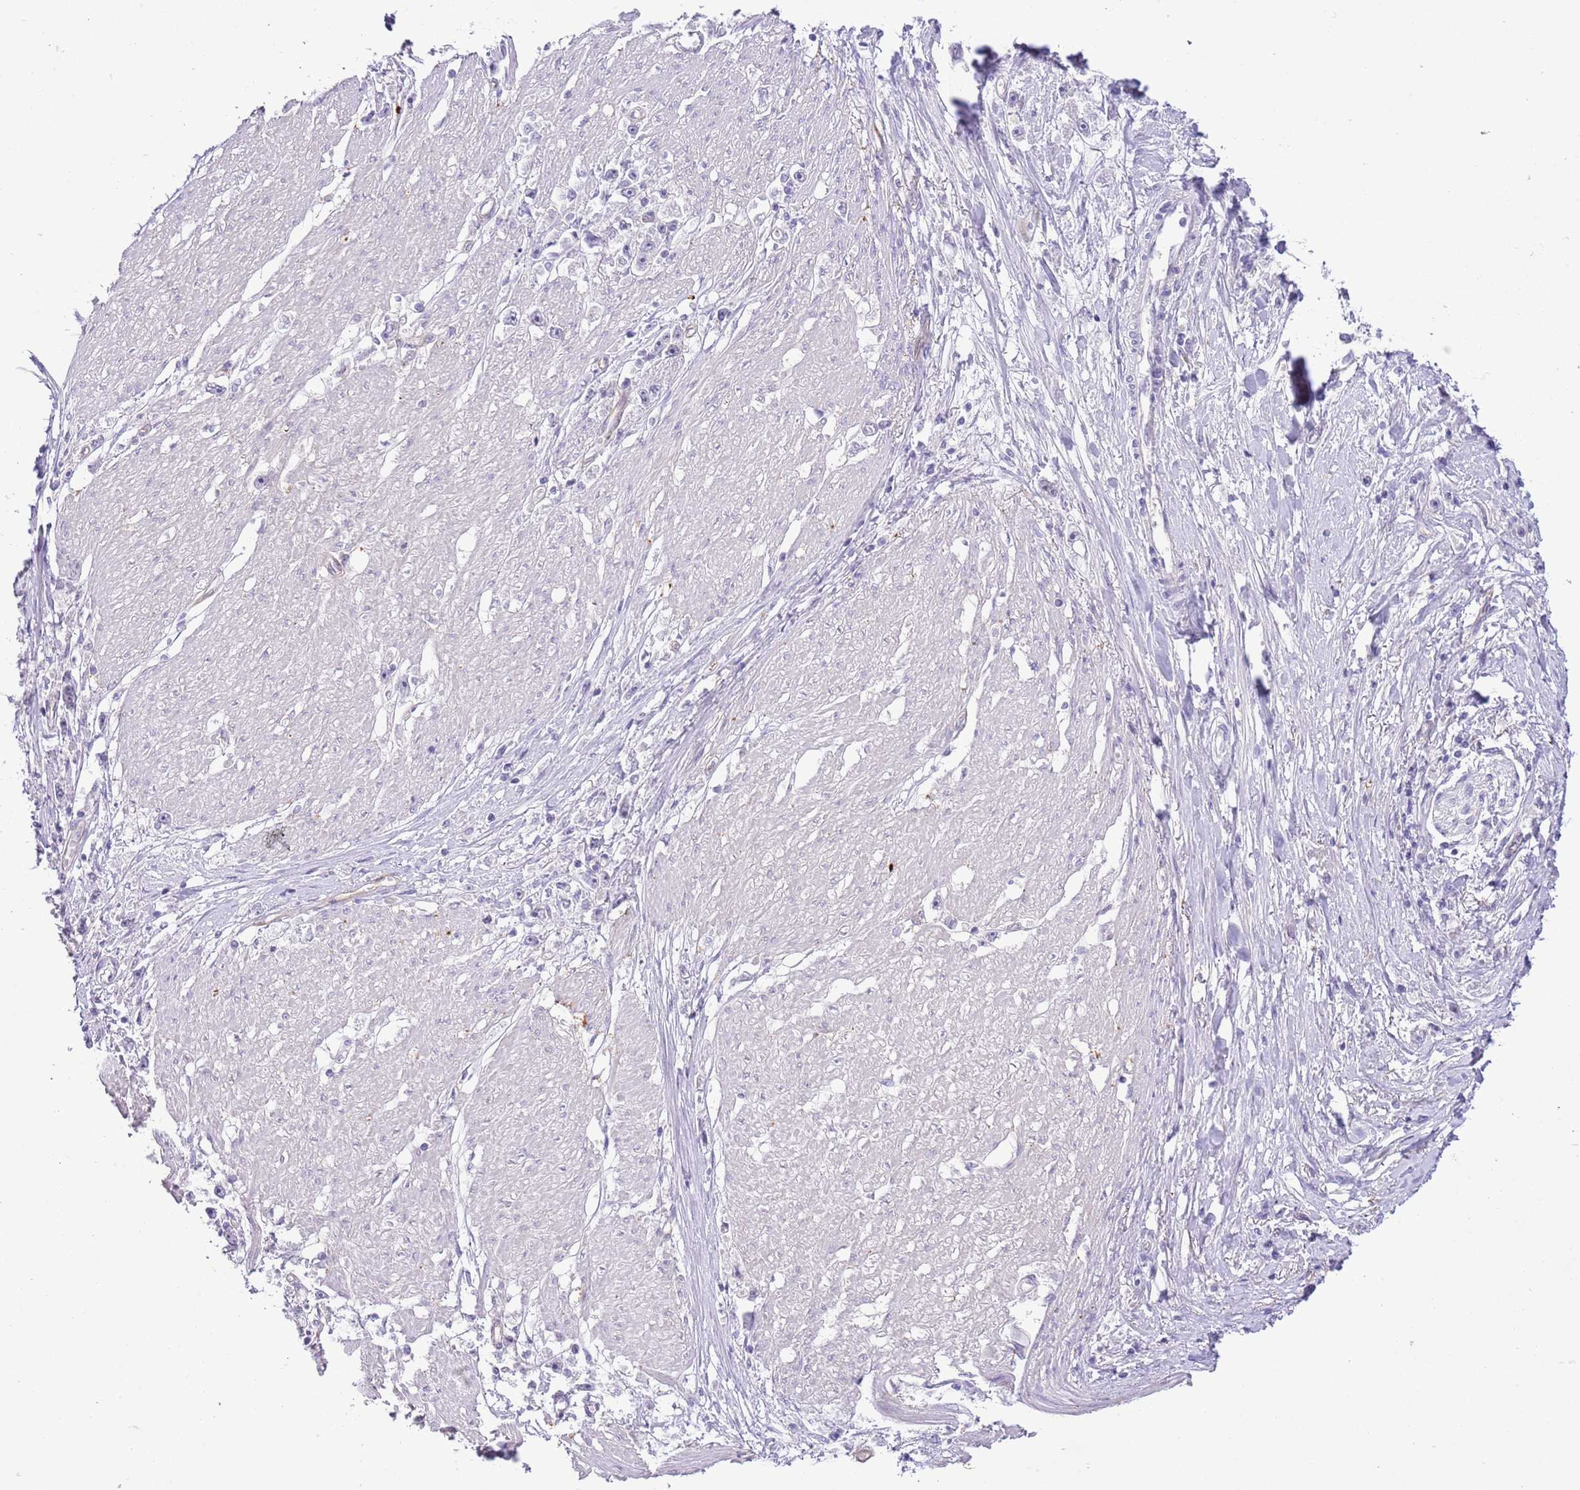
{"staining": {"intensity": "negative", "quantity": "none", "location": "none"}, "tissue": "stomach cancer", "cell_type": "Tumor cells", "image_type": "cancer", "snomed": [{"axis": "morphology", "description": "Adenocarcinoma, NOS"}, {"axis": "topography", "description": "Stomach"}], "caption": "The image shows no significant staining in tumor cells of stomach adenocarcinoma.", "gene": "MIDN", "patient": {"sex": "female", "age": 59}}